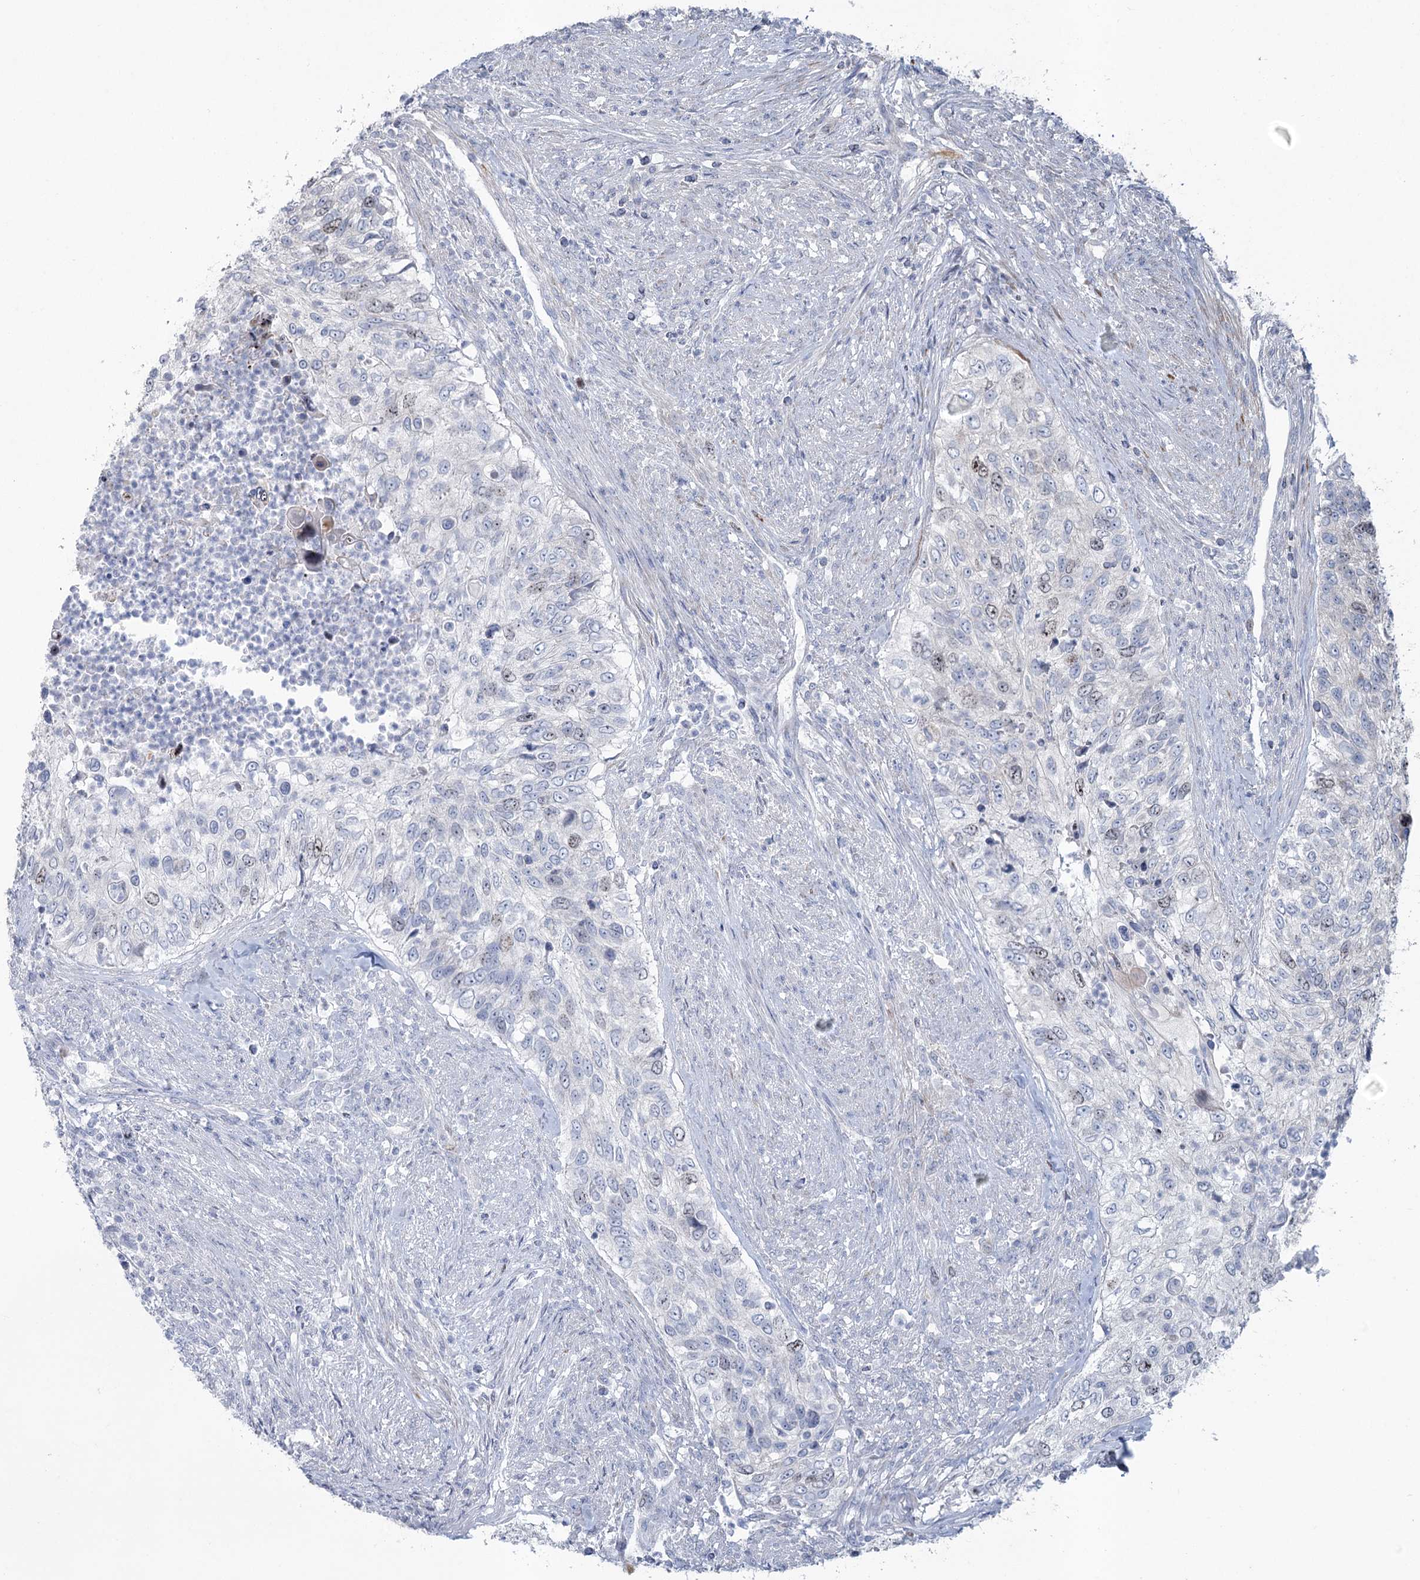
{"staining": {"intensity": "moderate", "quantity": "<25%", "location": "nuclear"}, "tissue": "urothelial cancer", "cell_type": "Tumor cells", "image_type": "cancer", "snomed": [{"axis": "morphology", "description": "Urothelial carcinoma, High grade"}, {"axis": "topography", "description": "Urinary bladder"}], "caption": "IHC staining of urothelial cancer, which shows low levels of moderate nuclear positivity in approximately <25% of tumor cells indicating moderate nuclear protein positivity. The staining was performed using DAB (brown) for protein detection and nuclei were counterstained in hematoxylin (blue).", "gene": "ABITRAM", "patient": {"sex": "female", "age": 60}}